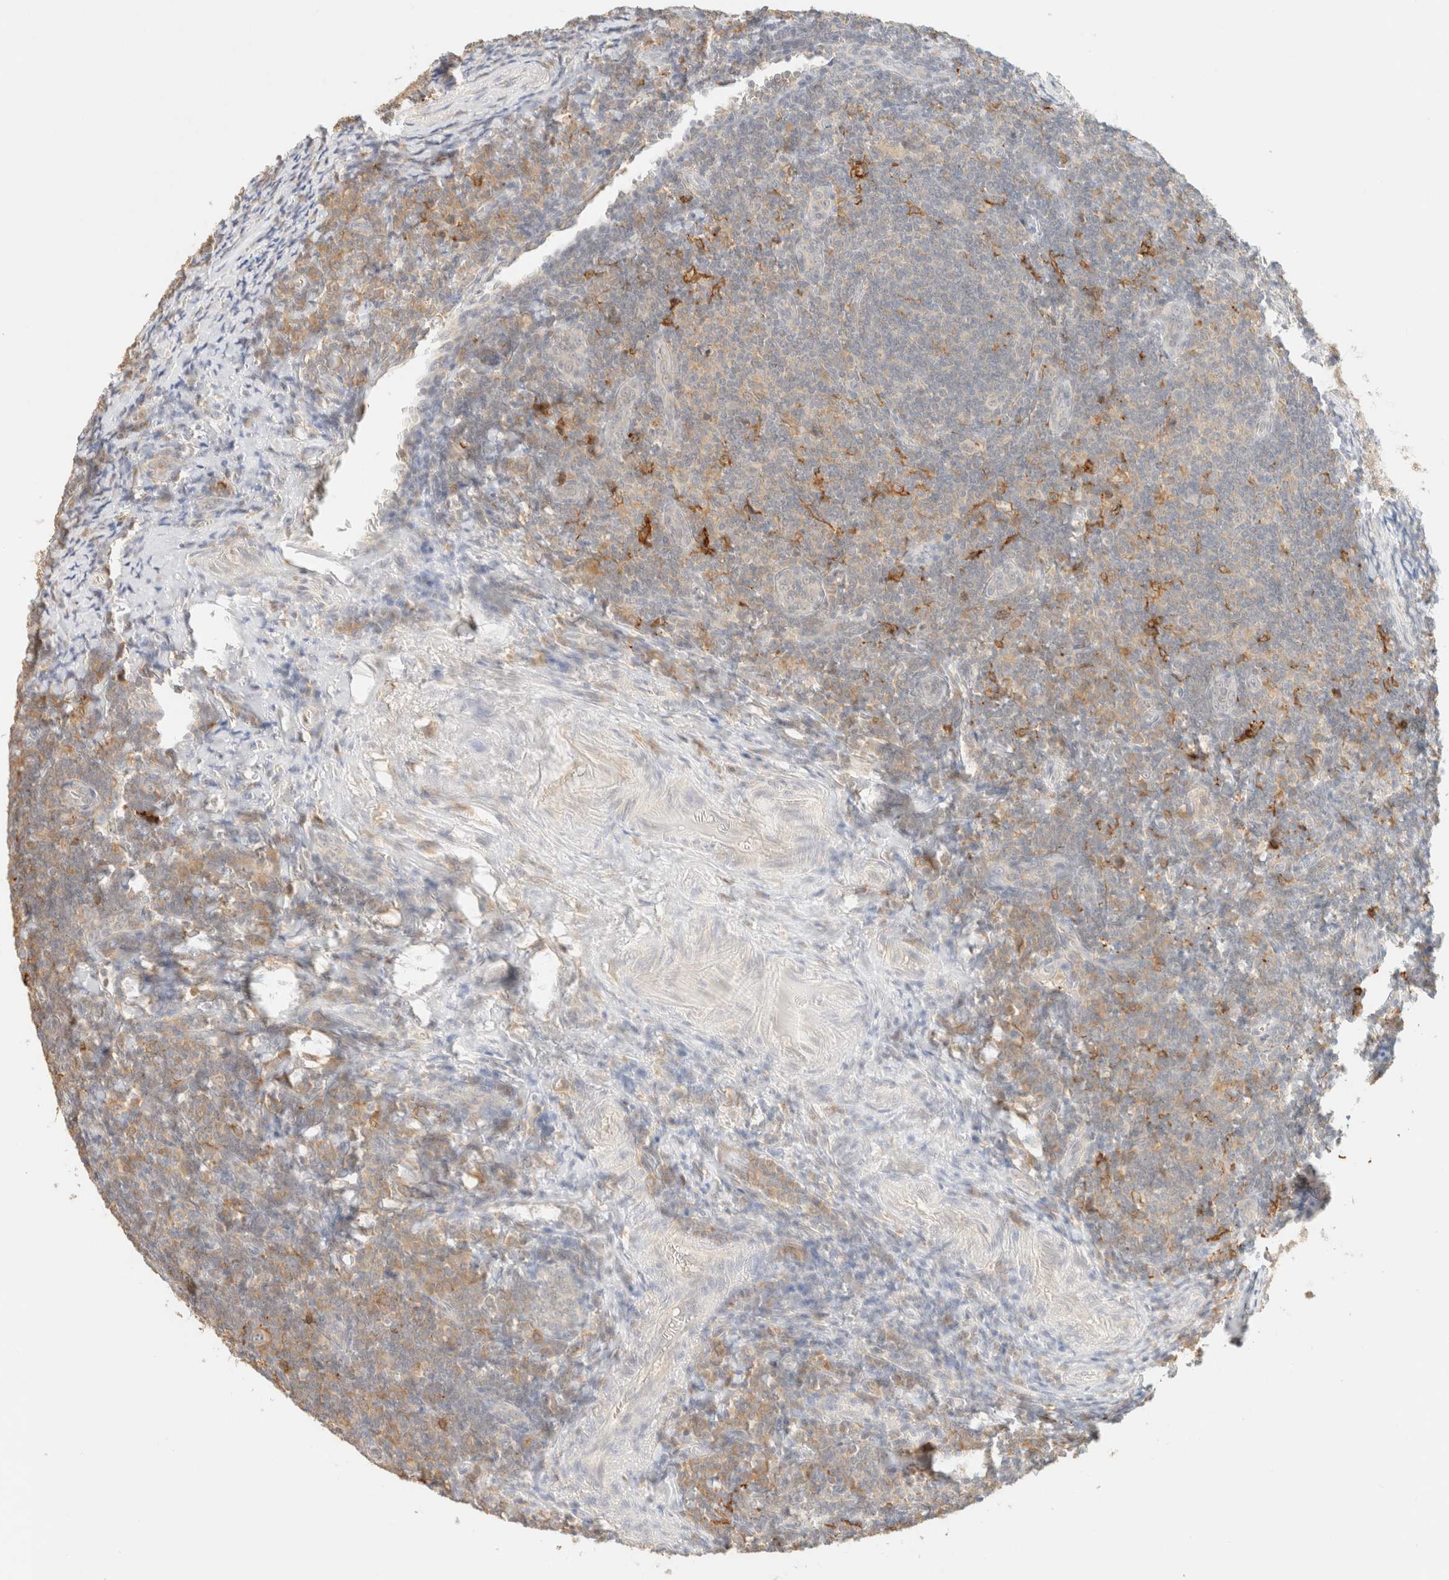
{"staining": {"intensity": "moderate", "quantity": "<25%", "location": "cytoplasmic/membranous"}, "tissue": "tonsil", "cell_type": "Germinal center cells", "image_type": "normal", "snomed": [{"axis": "morphology", "description": "Normal tissue, NOS"}, {"axis": "topography", "description": "Tonsil"}], "caption": "About <25% of germinal center cells in benign tonsil show moderate cytoplasmic/membranous protein positivity as visualized by brown immunohistochemical staining.", "gene": "TIMD4", "patient": {"sex": "male", "age": 37}}